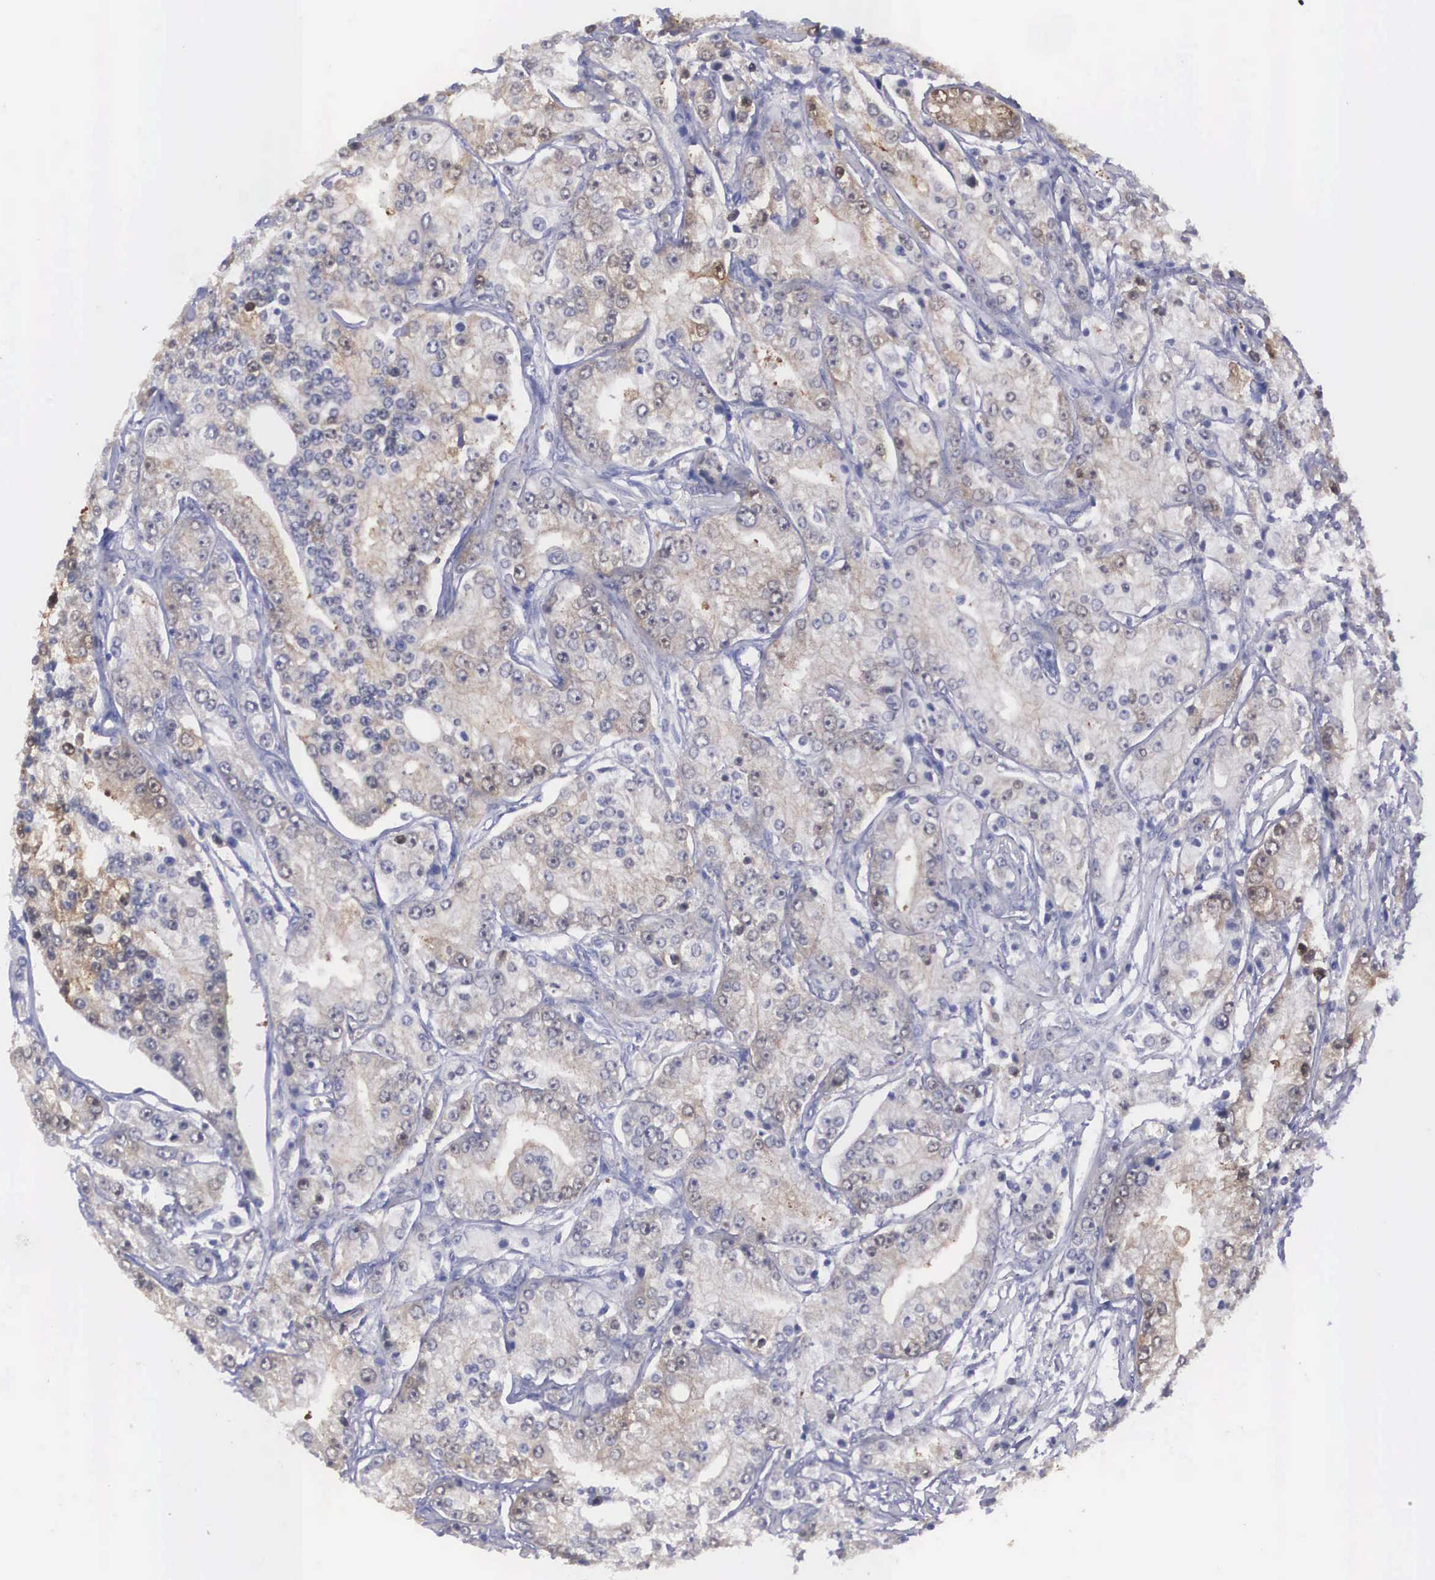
{"staining": {"intensity": "moderate", "quantity": "25%-75%", "location": "cytoplasmic/membranous"}, "tissue": "prostate cancer", "cell_type": "Tumor cells", "image_type": "cancer", "snomed": [{"axis": "morphology", "description": "Adenocarcinoma, Medium grade"}, {"axis": "topography", "description": "Prostate"}], "caption": "Prostate cancer tissue exhibits moderate cytoplasmic/membranous staining in about 25%-75% of tumor cells, visualized by immunohistochemistry.", "gene": "REPS2", "patient": {"sex": "male", "age": 72}}